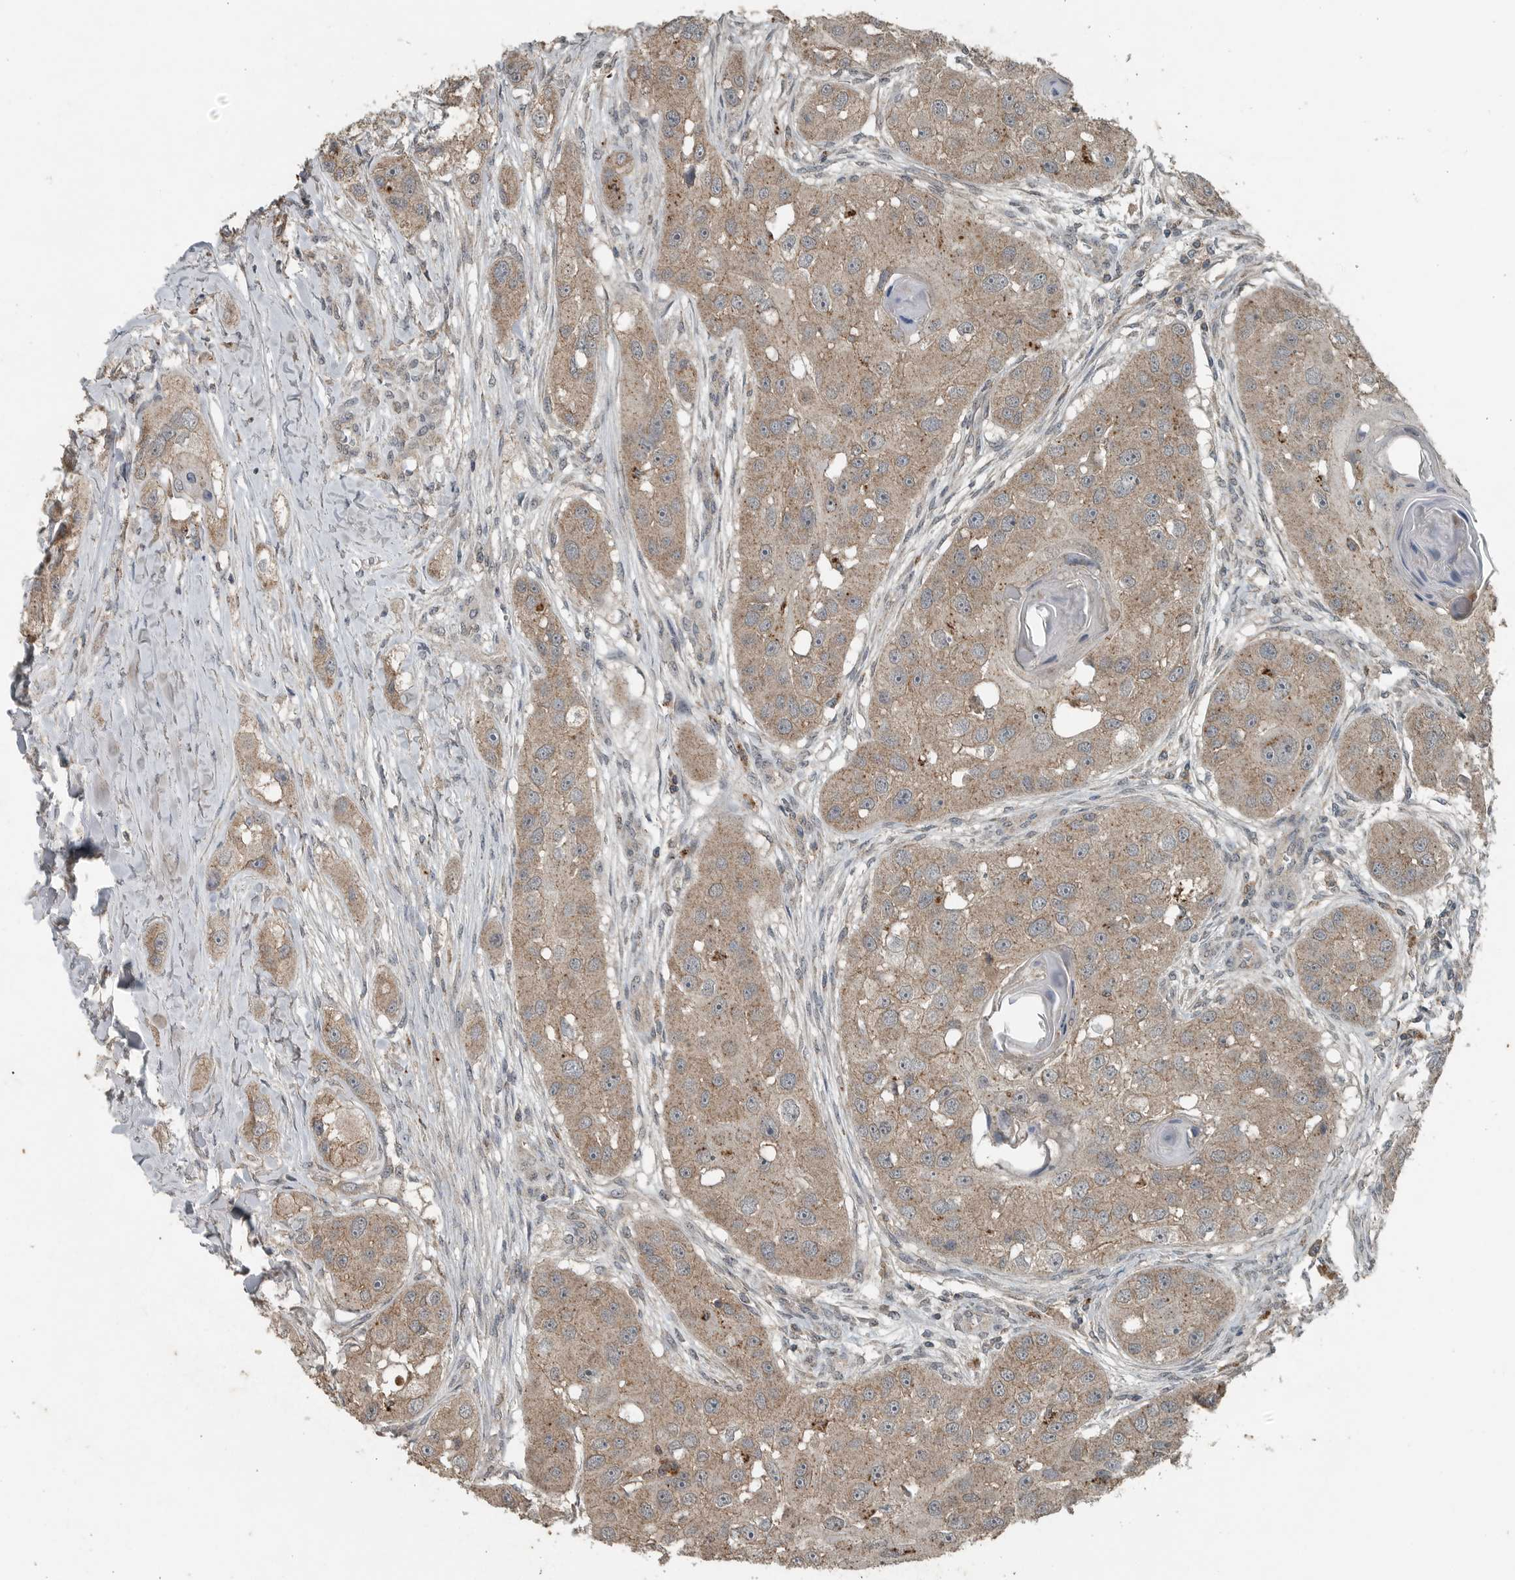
{"staining": {"intensity": "weak", "quantity": ">75%", "location": "cytoplasmic/membranous"}, "tissue": "head and neck cancer", "cell_type": "Tumor cells", "image_type": "cancer", "snomed": [{"axis": "morphology", "description": "Normal tissue, NOS"}, {"axis": "morphology", "description": "Squamous cell carcinoma, NOS"}, {"axis": "topography", "description": "Skeletal muscle"}, {"axis": "topography", "description": "Head-Neck"}], "caption": "Immunohistochemistry of human head and neck cancer exhibits low levels of weak cytoplasmic/membranous expression in approximately >75% of tumor cells.", "gene": "IL6ST", "patient": {"sex": "male", "age": 51}}